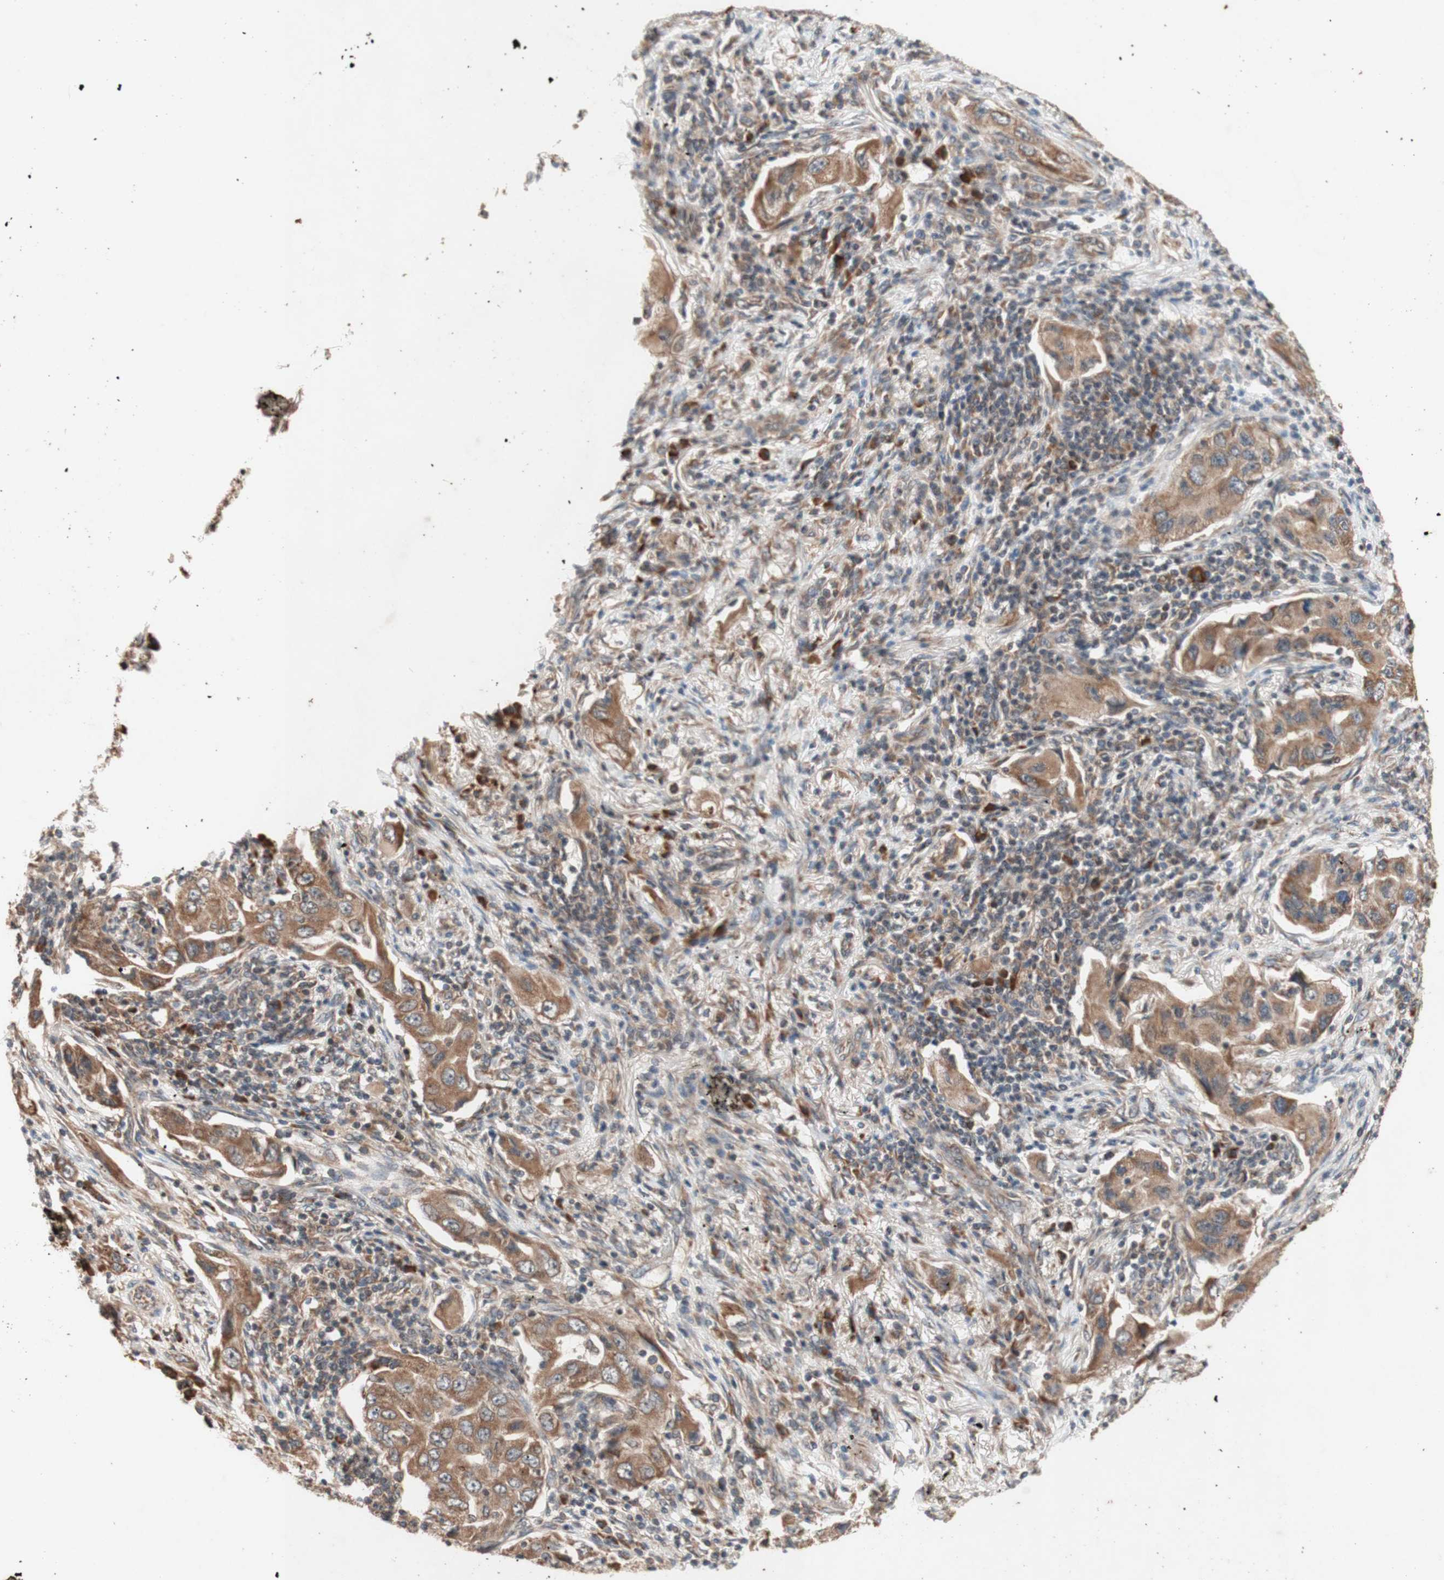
{"staining": {"intensity": "moderate", "quantity": ">75%", "location": "cytoplasmic/membranous"}, "tissue": "lung cancer", "cell_type": "Tumor cells", "image_type": "cancer", "snomed": [{"axis": "morphology", "description": "Adenocarcinoma, NOS"}, {"axis": "topography", "description": "Lung"}], "caption": "Human lung adenocarcinoma stained for a protein (brown) demonstrates moderate cytoplasmic/membranous positive staining in approximately >75% of tumor cells.", "gene": "DDOST", "patient": {"sex": "female", "age": 65}}